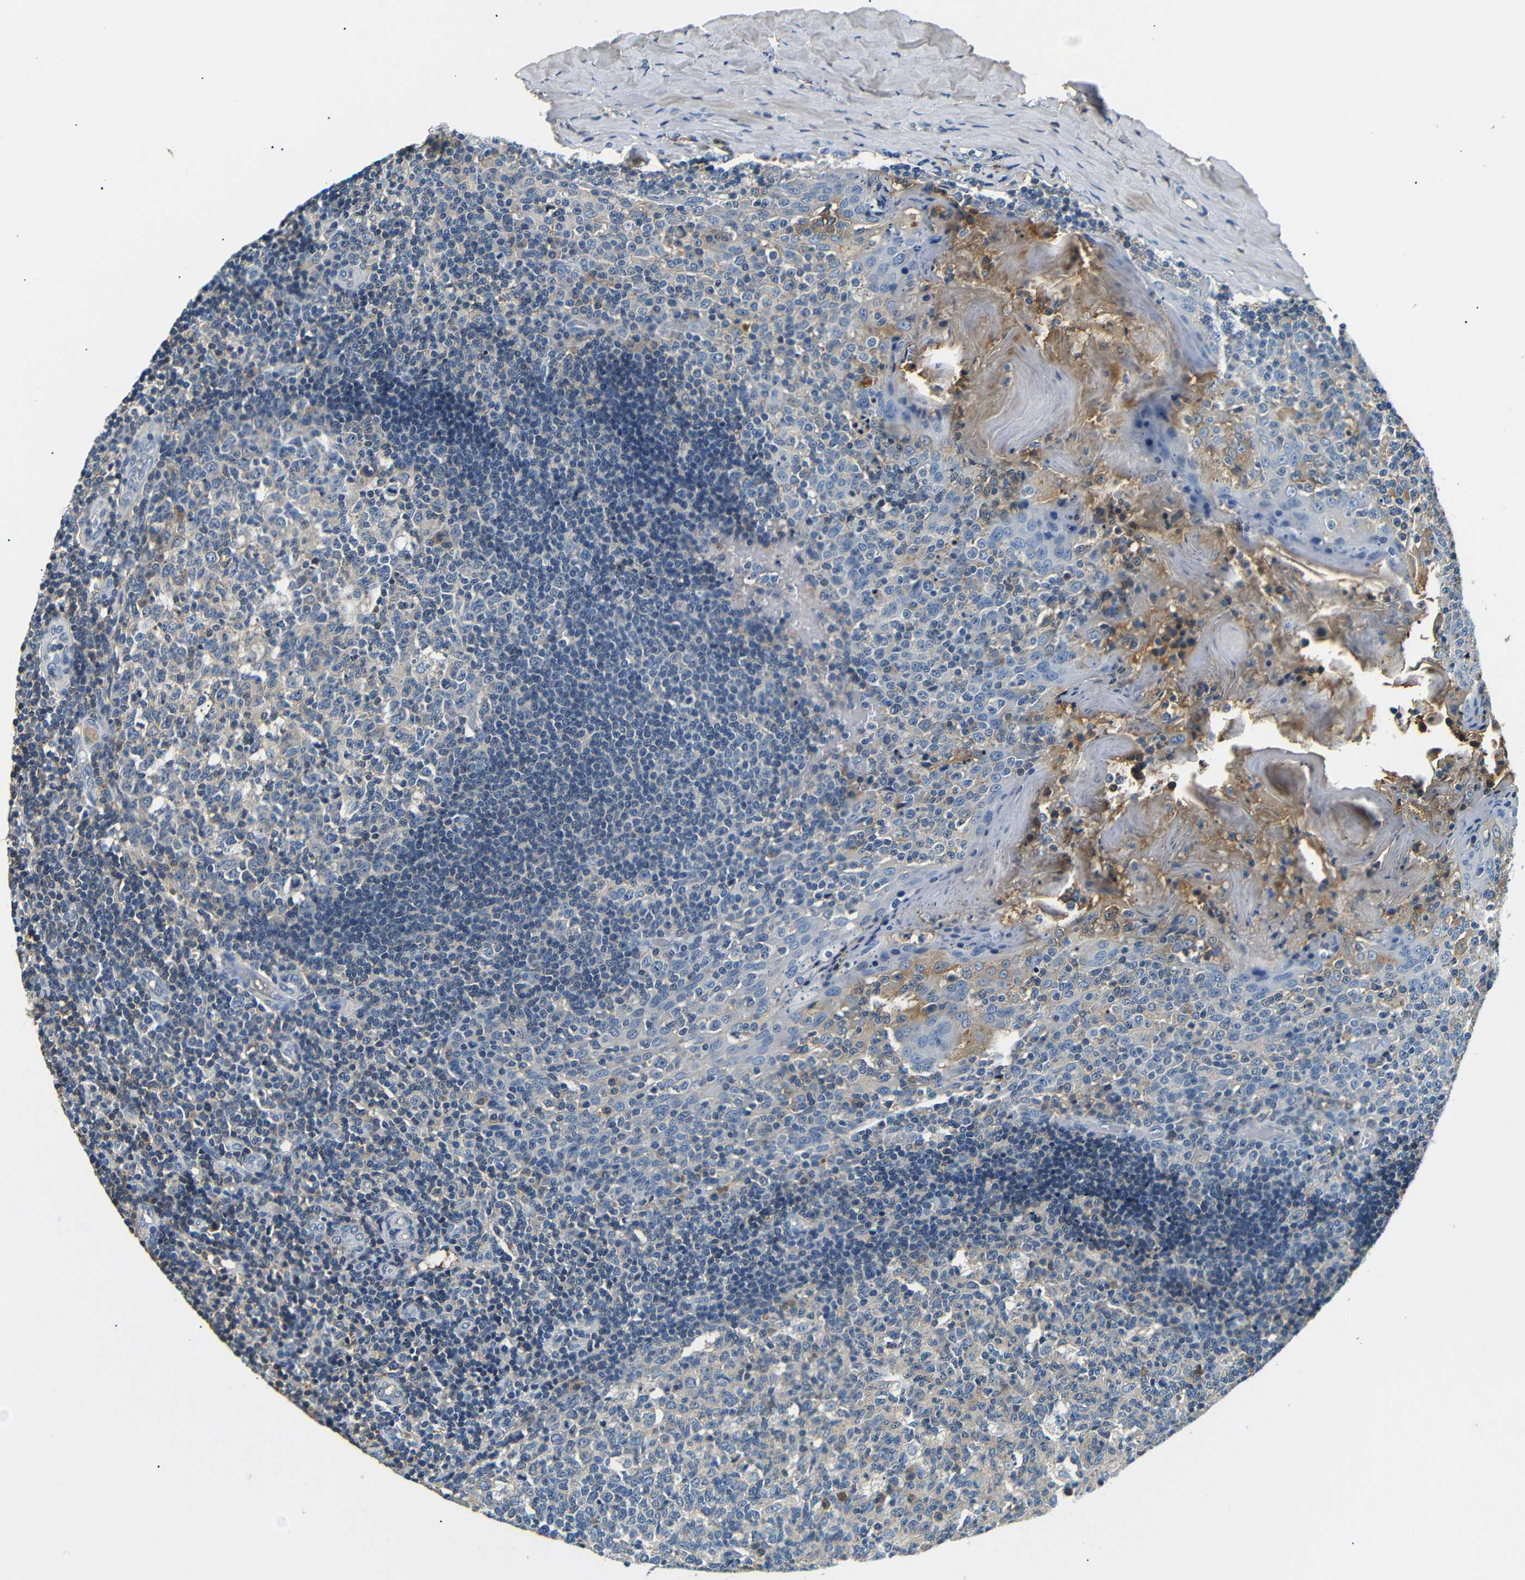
{"staining": {"intensity": "weak", "quantity": "<25%", "location": "cytoplasmic/membranous"}, "tissue": "tonsil", "cell_type": "Germinal center cells", "image_type": "normal", "snomed": [{"axis": "morphology", "description": "Normal tissue, NOS"}, {"axis": "topography", "description": "Tonsil"}], "caption": "A photomicrograph of human tonsil is negative for staining in germinal center cells. The staining was performed using DAB (3,3'-diaminobenzidine) to visualize the protein expression in brown, while the nuclei were stained in blue with hematoxylin (Magnification: 20x).", "gene": "LHCGR", "patient": {"sex": "female", "age": 19}}